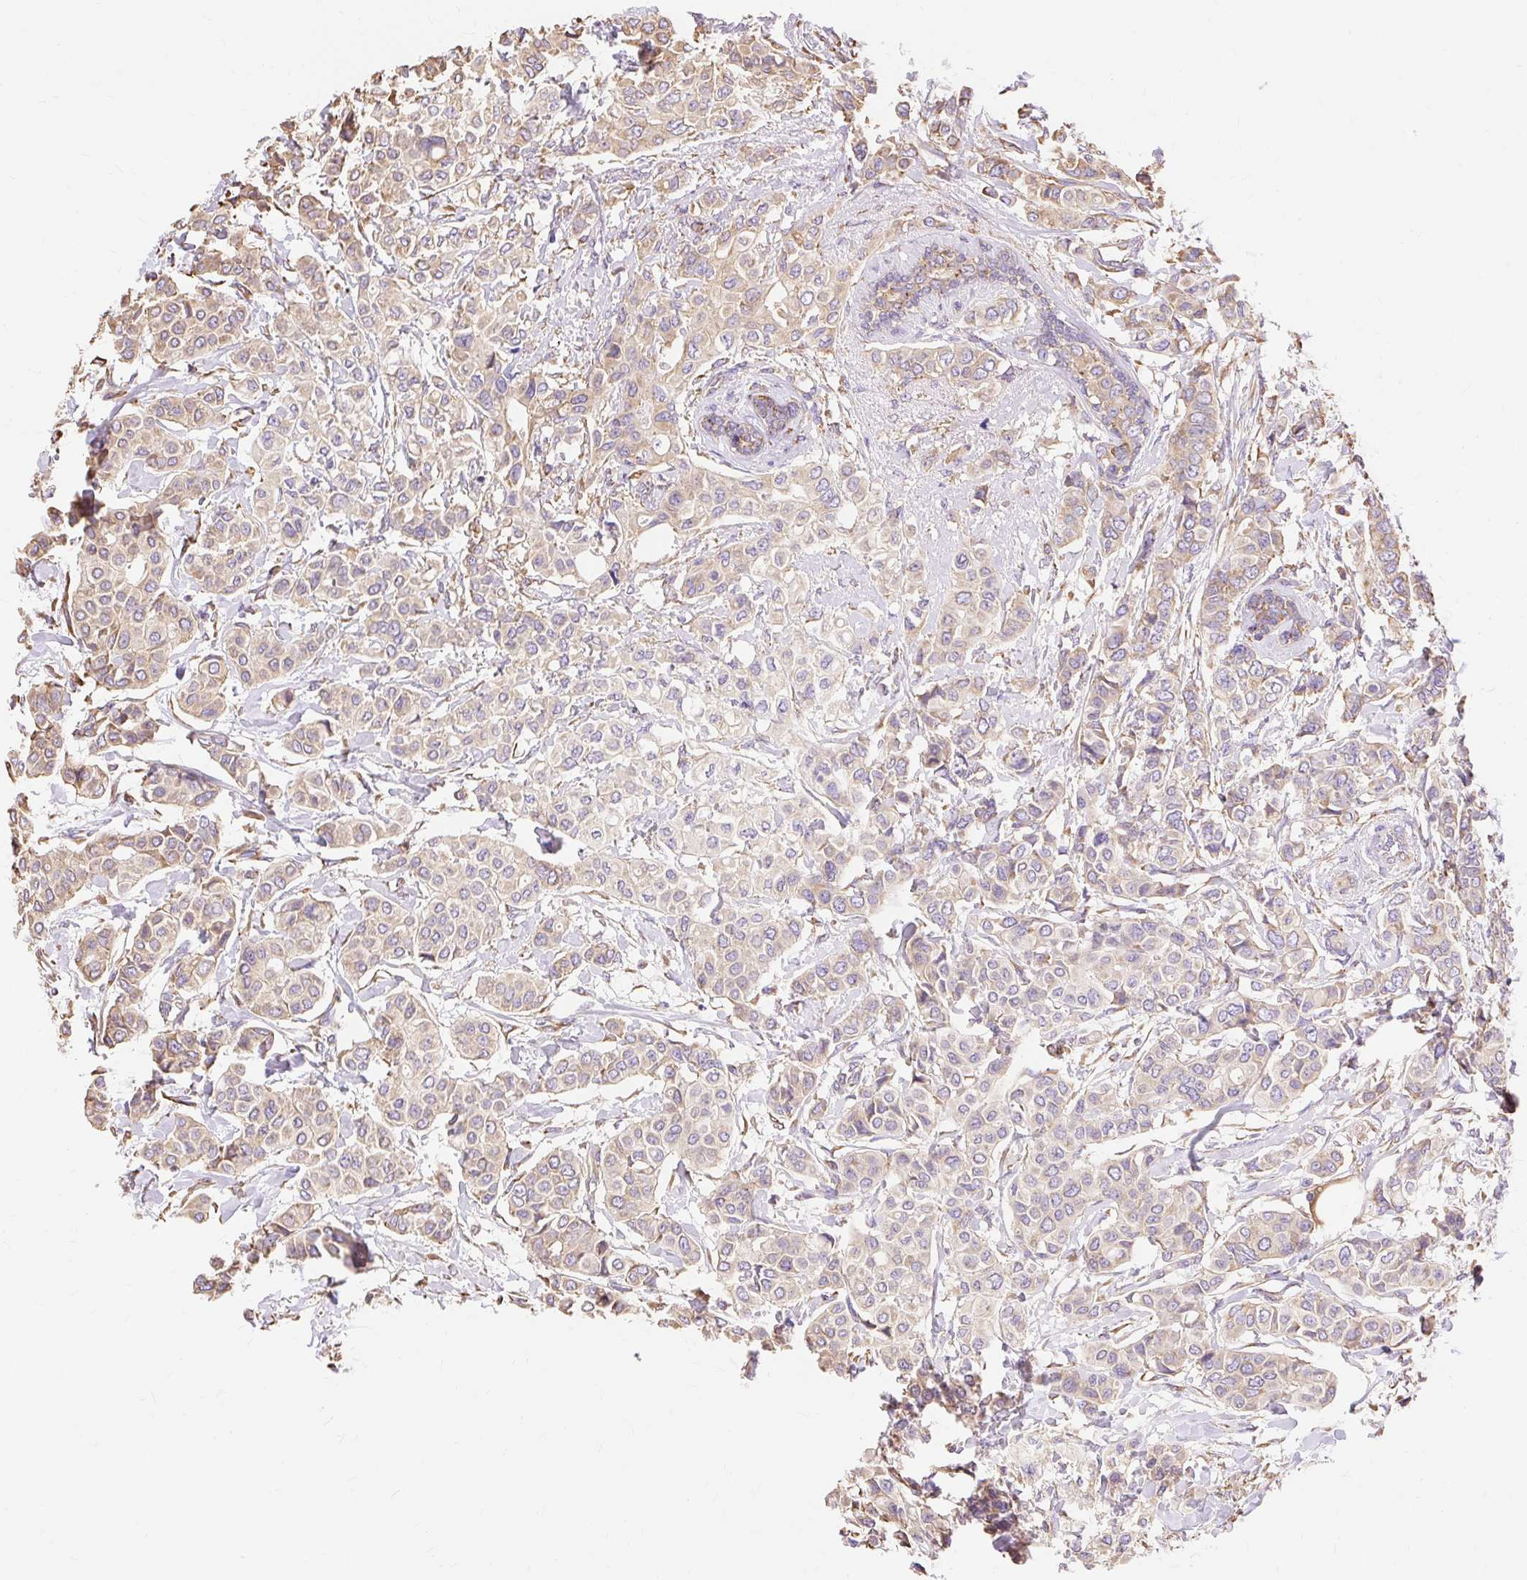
{"staining": {"intensity": "weak", "quantity": ">75%", "location": "cytoplasmic/membranous"}, "tissue": "breast cancer", "cell_type": "Tumor cells", "image_type": "cancer", "snomed": [{"axis": "morphology", "description": "Lobular carcinoma"}, {"axis": "topography", "description": "Breast"}], "caption": "IHC micrograph of breast lobular carcinoma stained for a protein (brown), which displays low levels of weak cytoplasmic/membranous staining in about >75% of tumor cells.", "gene": "RPS17", "patient": {"sex": "female", "age": 51}}